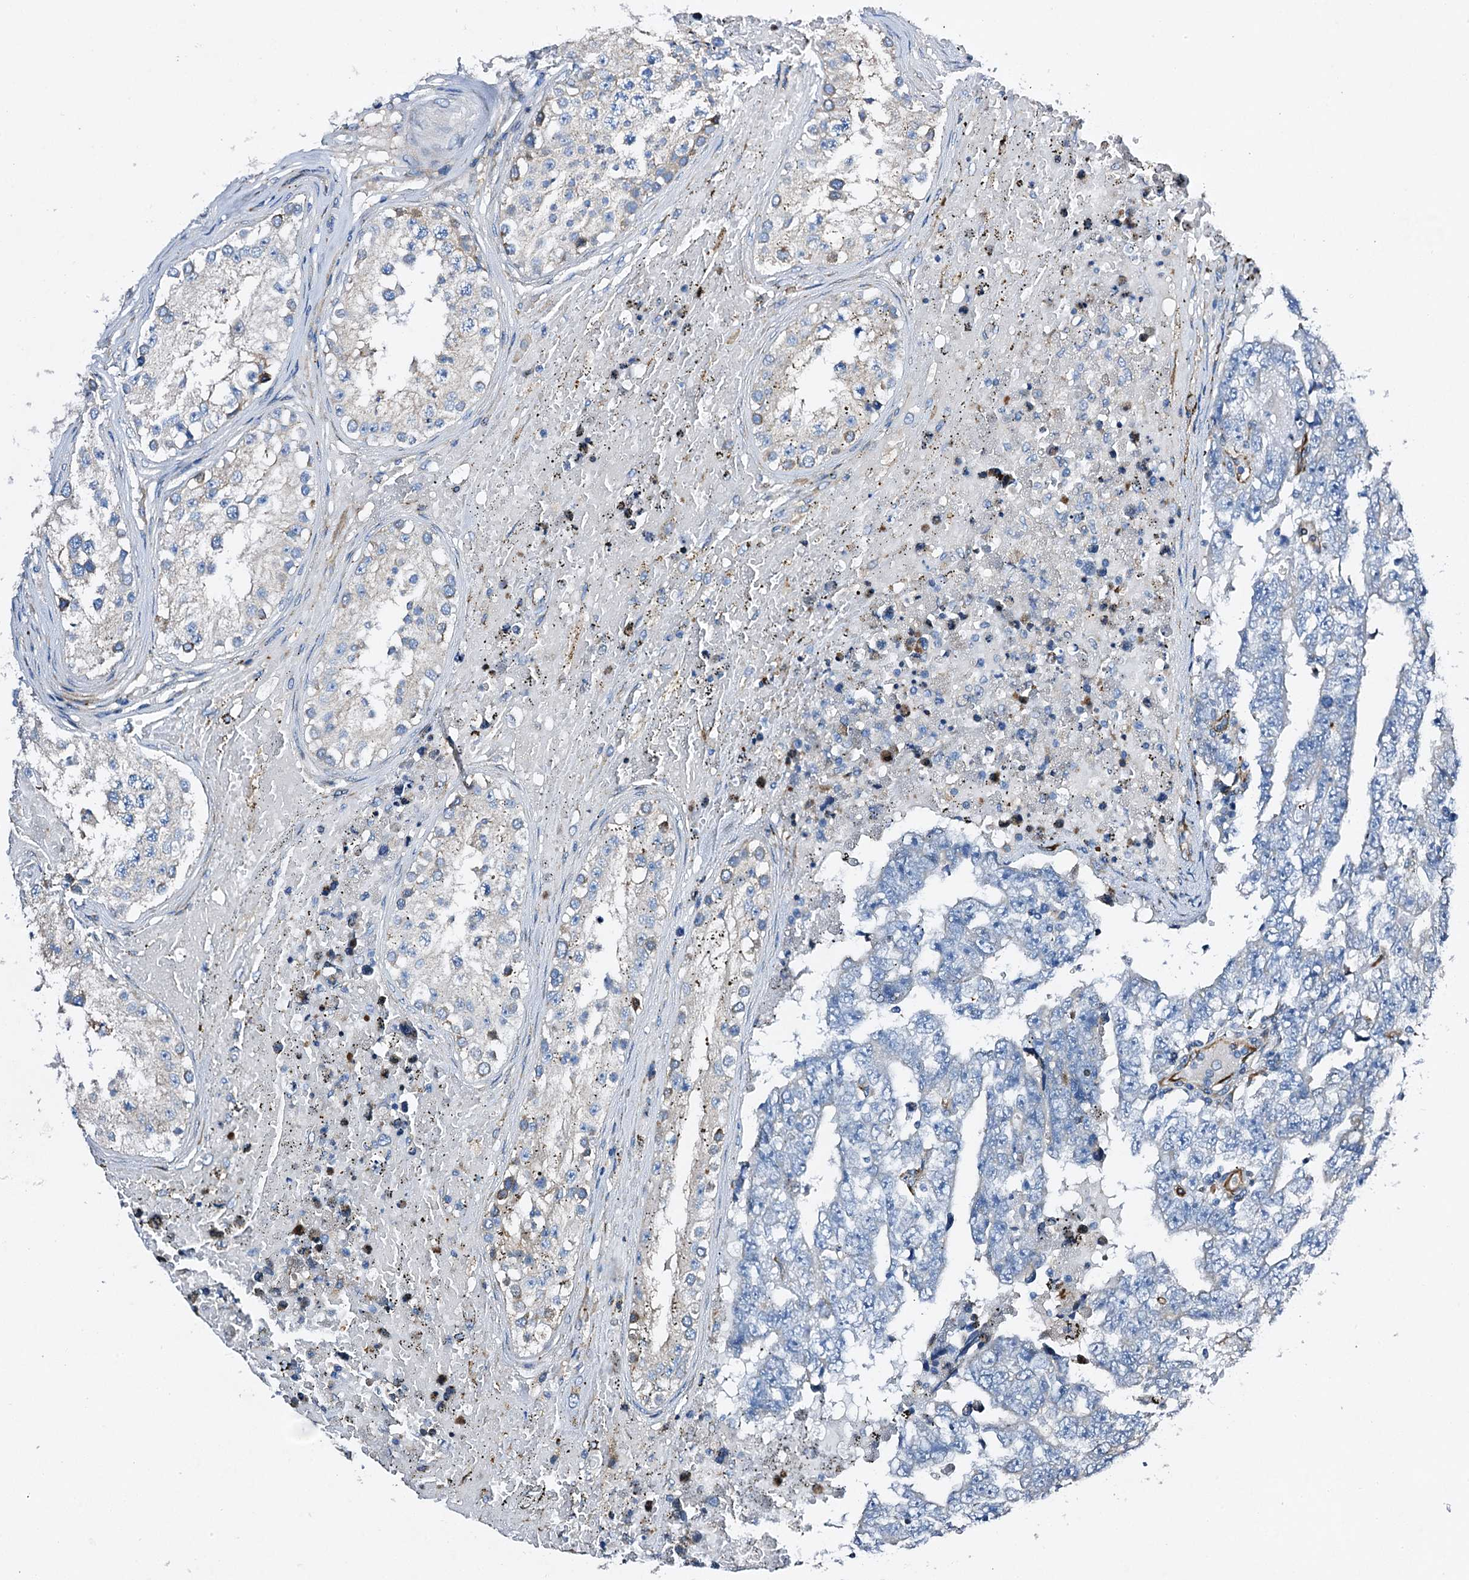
{"staining": {"intensity": "negative", "quantity": "none", "location": "none"}, "tissue": "testis cancer", "cell_type": "Tumor cells", "image_type": "cancer", "snomed": [{"axis": "morphology", "description": "Carcinoma, Embryonal, NOS"}, {"axis": "topography", "description": "Testis"}], "caption": "Immunohistochemistry (IHC) photomicrograph of testis embryonal carcinoma stained for a protein (brown), which exhibits no expression in tumor cells. (Stains: DAB immunohistochemistry with hematoxylin counter stain, Microscopy: brightfield microscopy at high magnification).", "gene": "DBX1", "patient": {"sex": "male", "age": 25}}